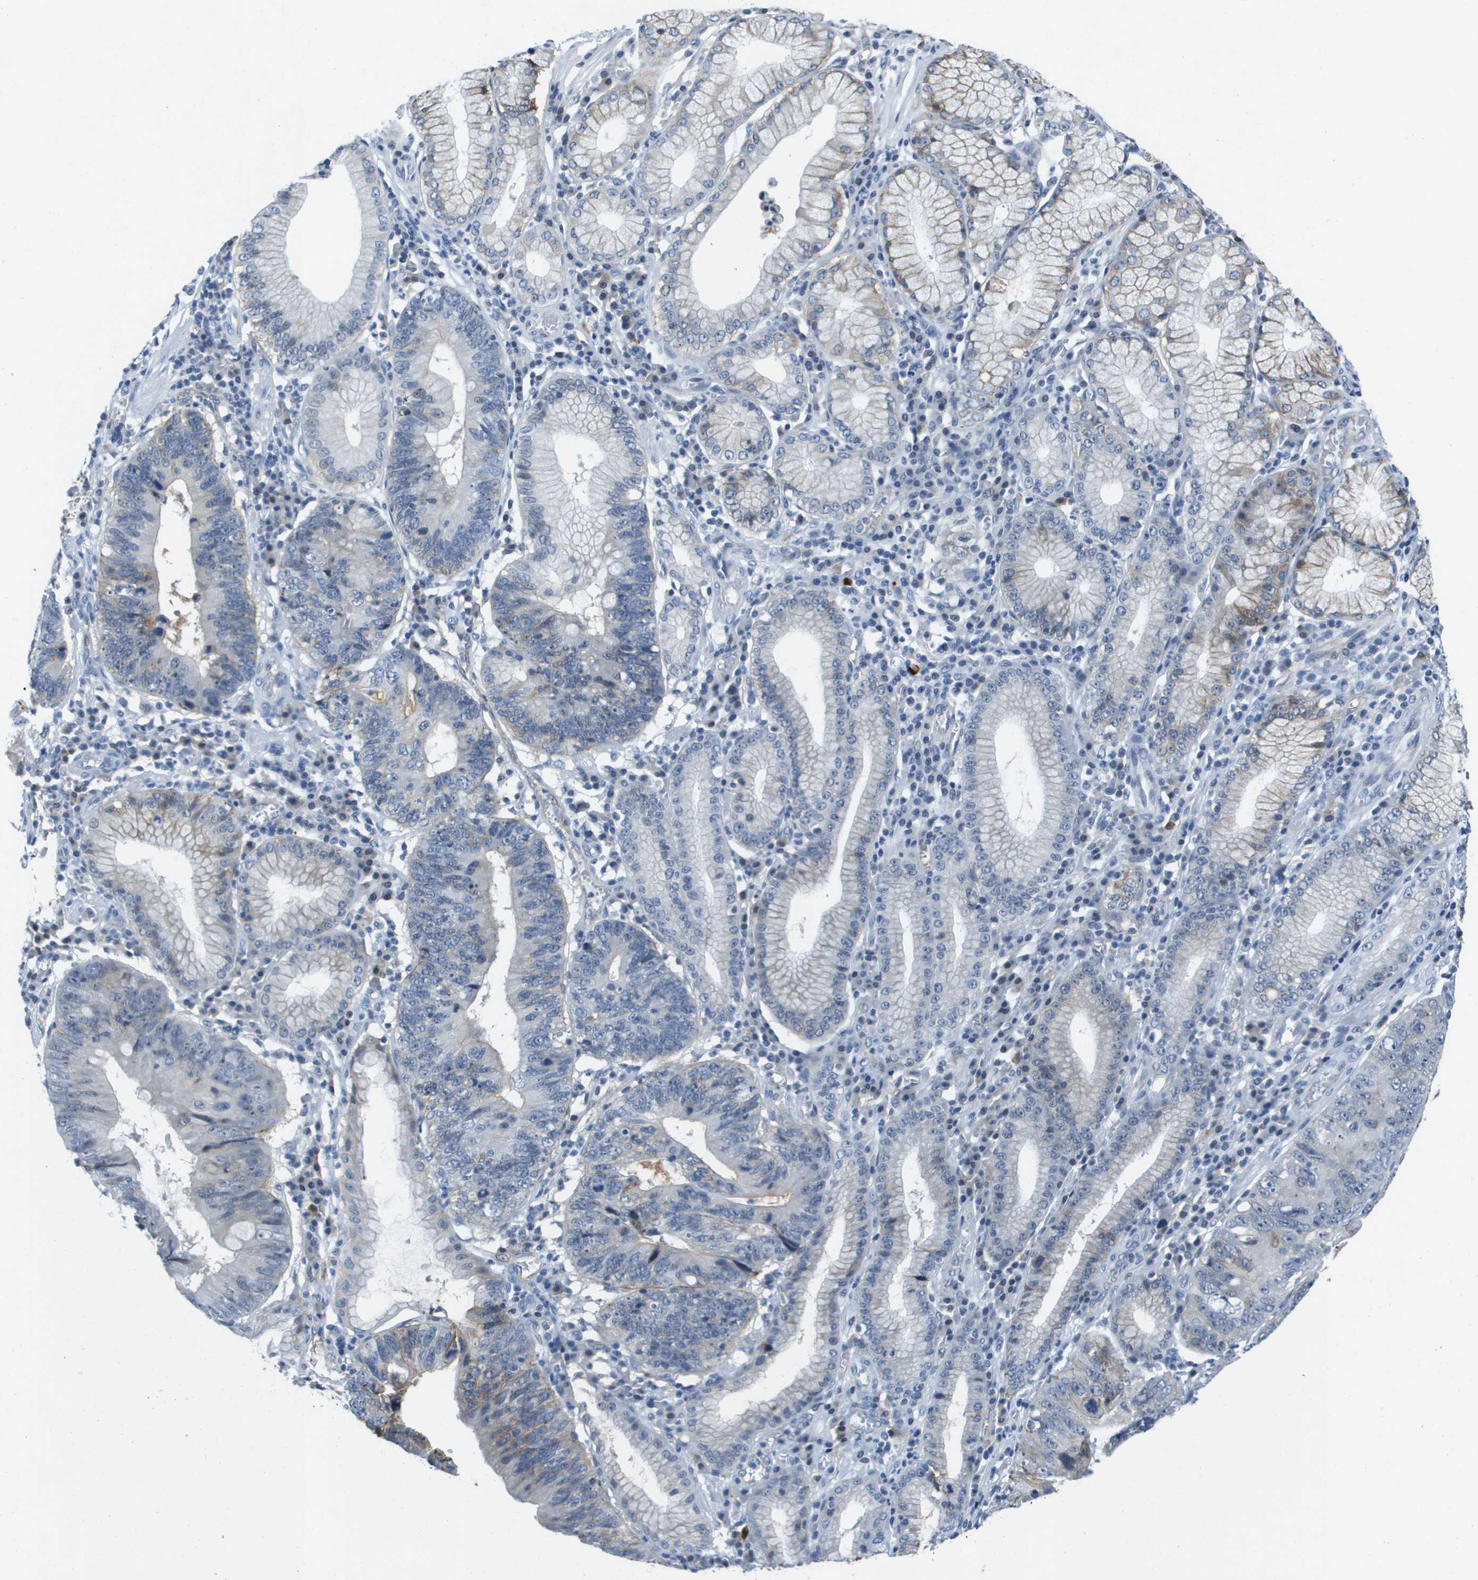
{"staining": {"intensity": "moderate", "quantity": "<25%", "location": "cytoplasmic/membranous"}, "tissue": "stomach cancer", "cell_type": "Tumor cells", "image_type": "cancer", "snomed": [{"axis": "morphology", "description": "Adenocarcinoma, NOS"}, {"axis": "topography", "description": "Stomach"}], "caption": "This is a photomicrograph of immunohistochemistry (IHC) staining of stomach adenocarcinoma, which shows moderate positivity in the cytoplasmic/membranous of tumor cells.", "gene": "ITGA6", "patient": {"sex": "male", "age": 59}}